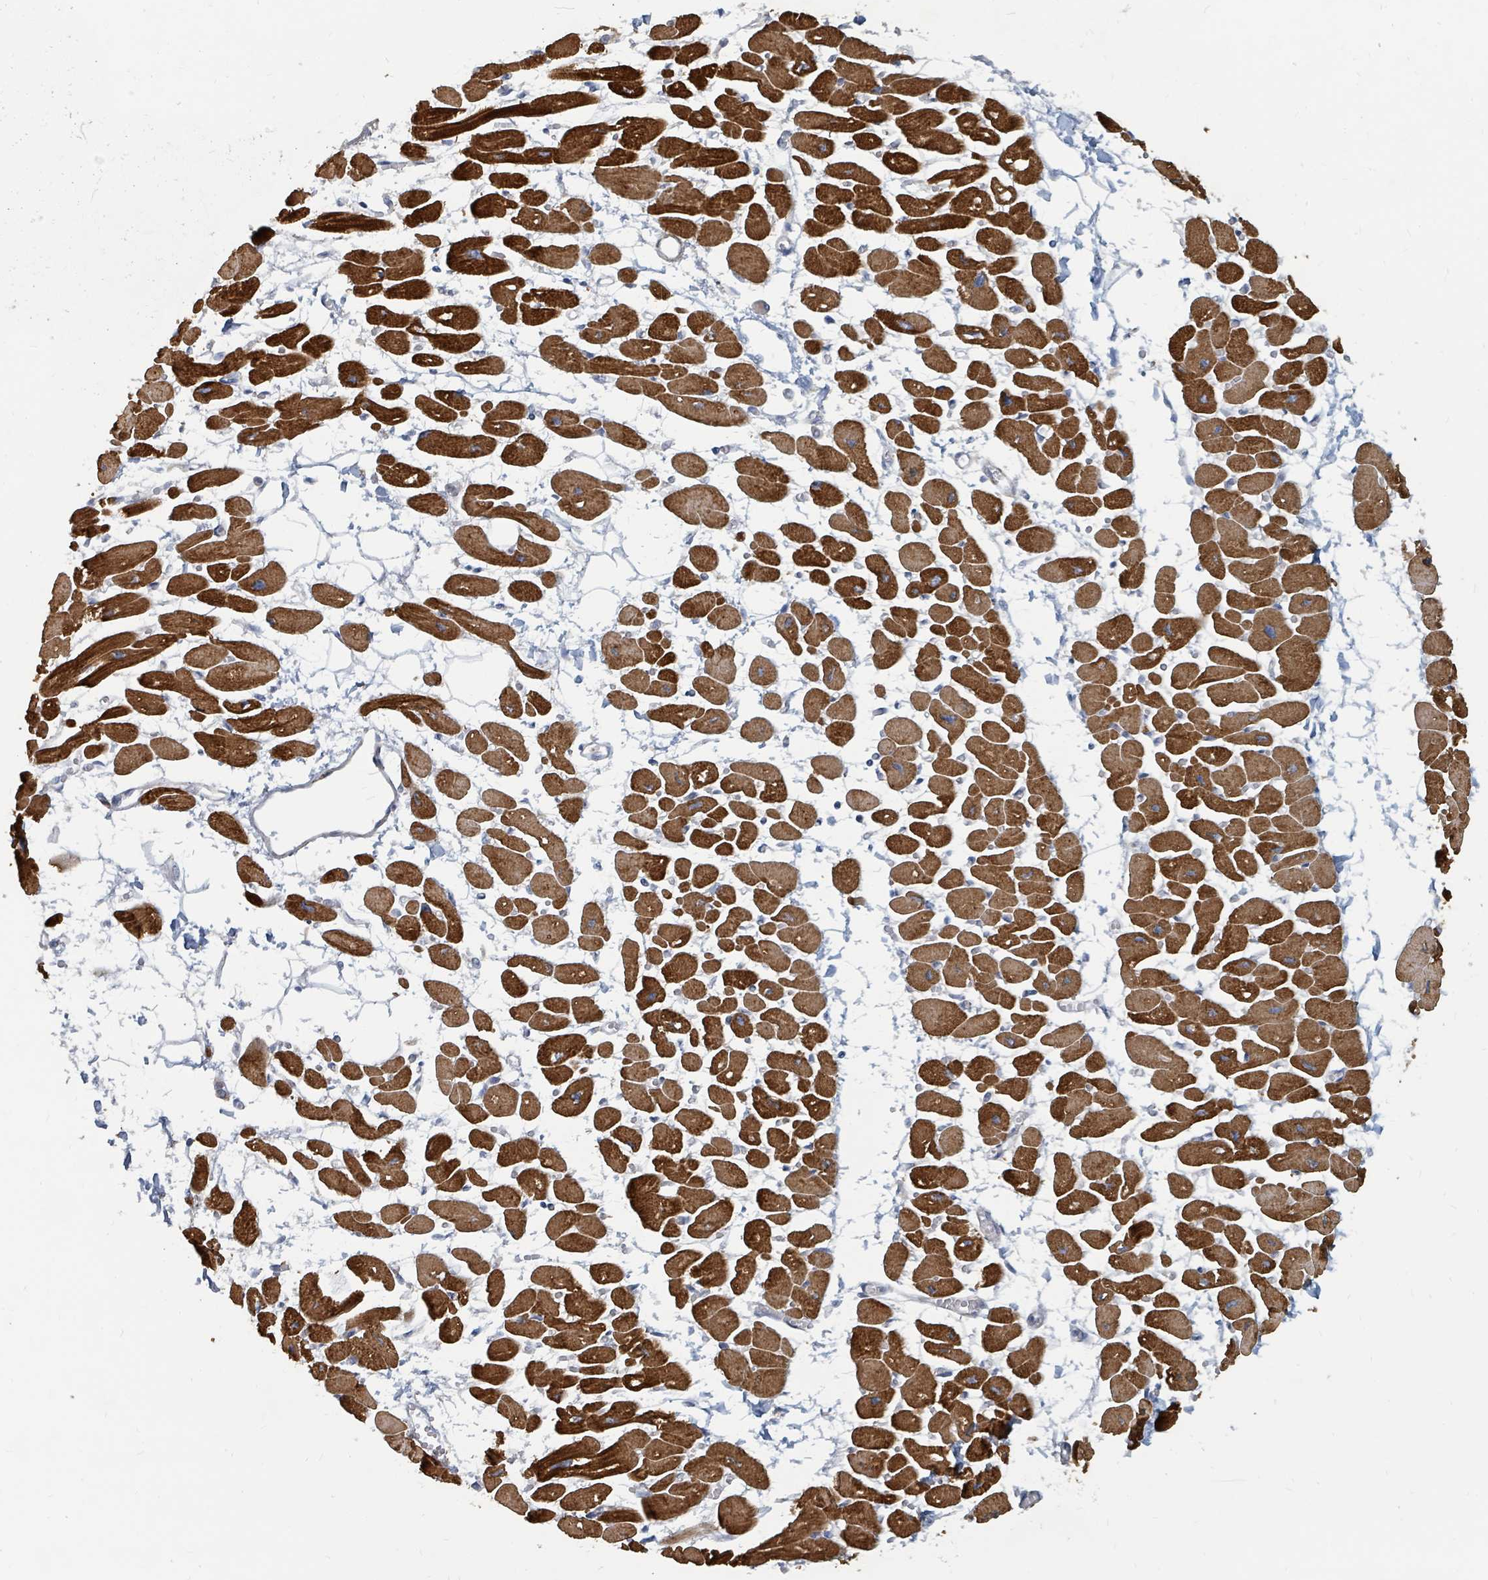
{"staining": {"intensity": "strong", "quantity": ">75%", "location": "cytoplasmic/membranous"}, "tissue": "heart muscle", "cell_type": "Cardiomyocytes", "image_type": "normal", "snomed": [{"axis": "morphology", "description": "Normal tissue, NOS"}, {"axis": "topography", "description": "Heart"}], "caption": "Protein staining by immunohistochemistry reveals strong cytoplasmic/membranous positivity in approximately >75% of cardiomyocytes in normal heart muscle.", "gene": "ARGFX", "patient": {"sex": "female", "age": 54}}